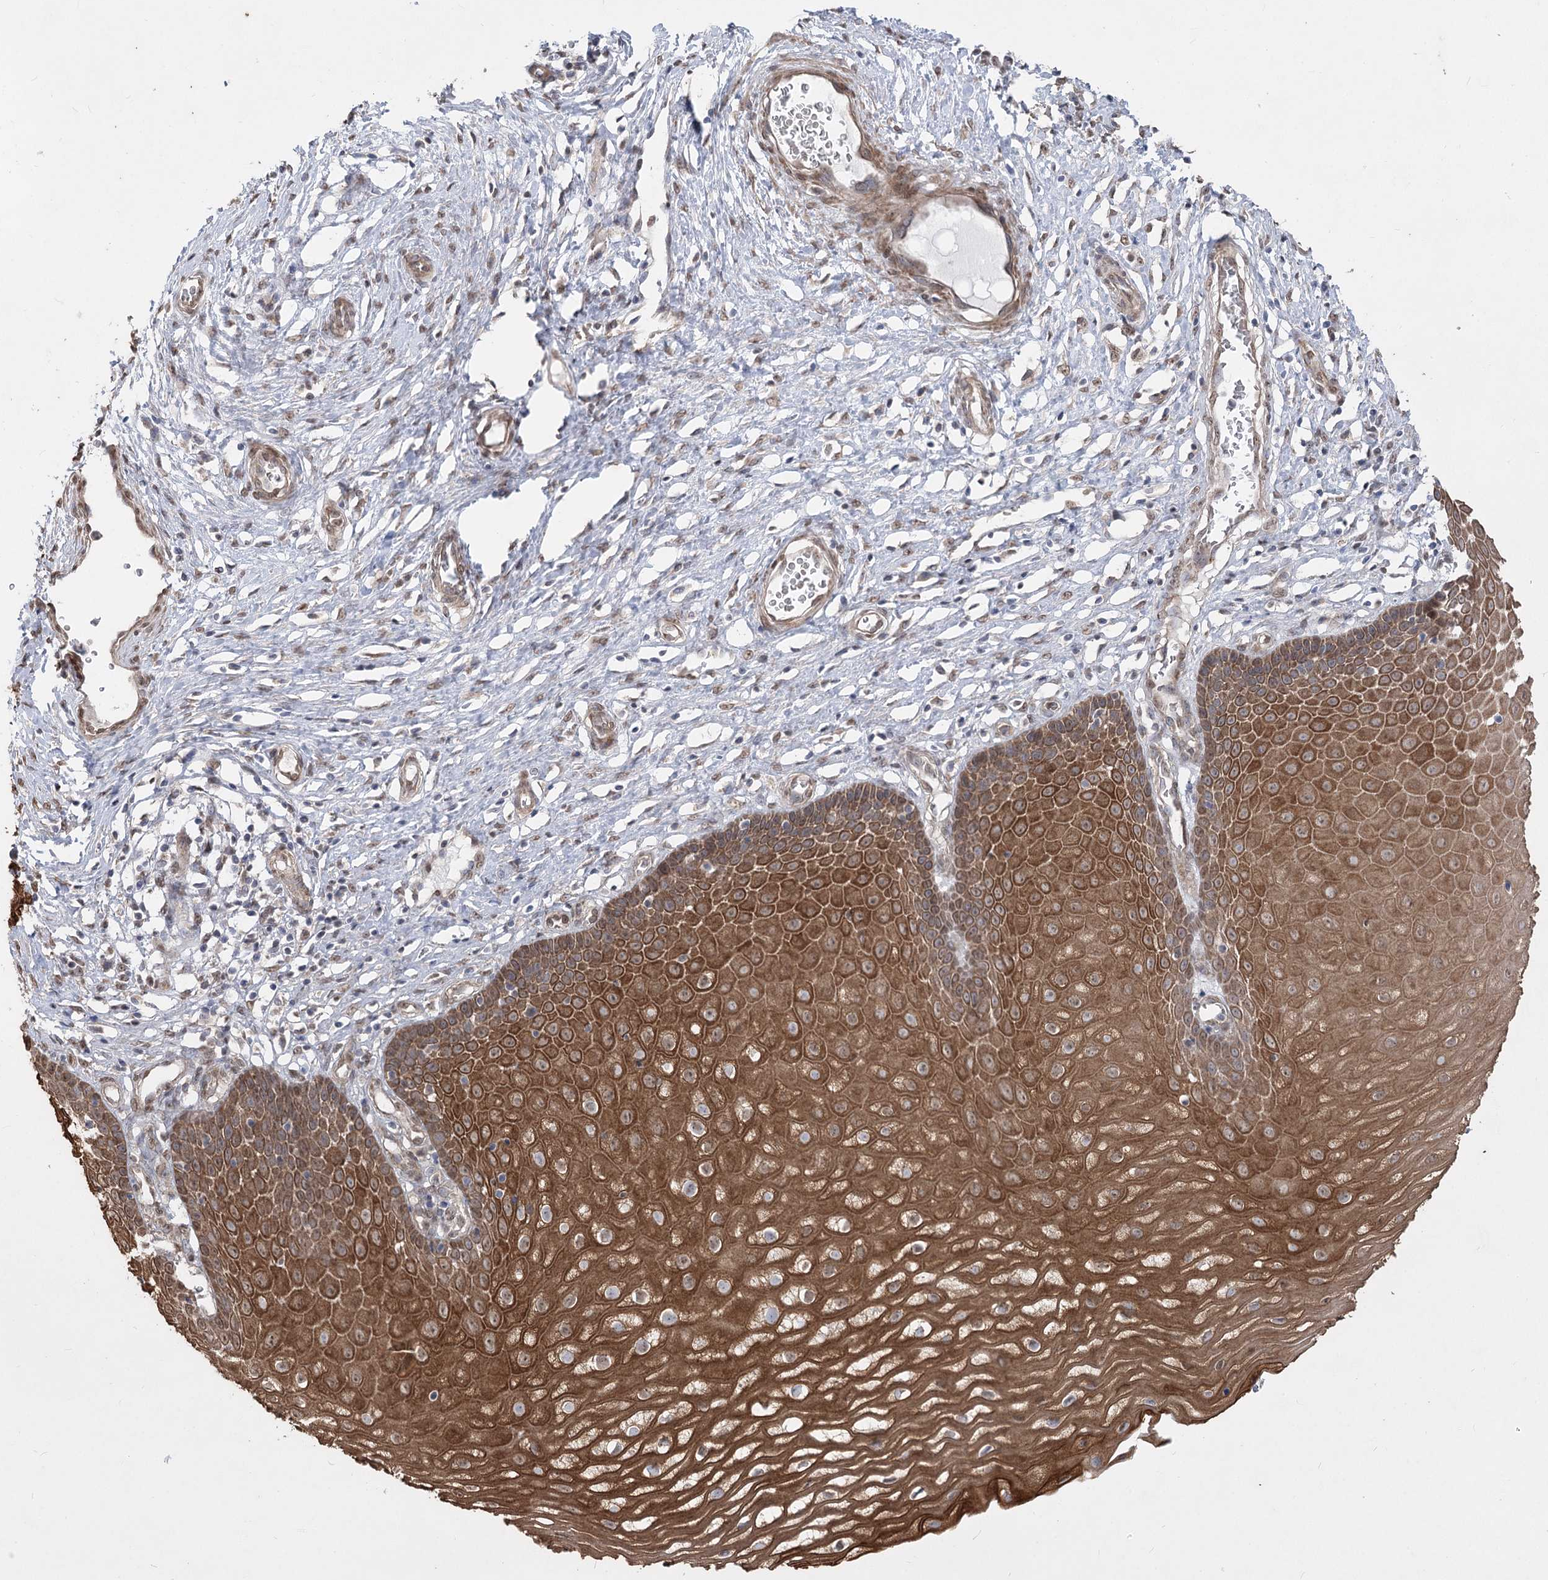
{"staining": {"intensity": "moderate", "quantity": "<25%", "location": "cytoplasmic/membranous"}, "tissue": "cervix", "cell_type": "Glandular cells", "image_type": "normal", "snomed": [{"axis": "morphology", "description": "Normal tissue, NOS"}, {"axis": "topography", "description": "Cervix"}], "caption": "An IHC histopathology image of normal tissue is shown. Protein staining in brown labels moderate cytoplasmic/membranous positivity in cervix within glandular cells. (DAB IHC, brown staining for protein, blue staining for nuclei).", "gene": "ZSCAN23", "patient": {"sex": "female", "age": 55}}